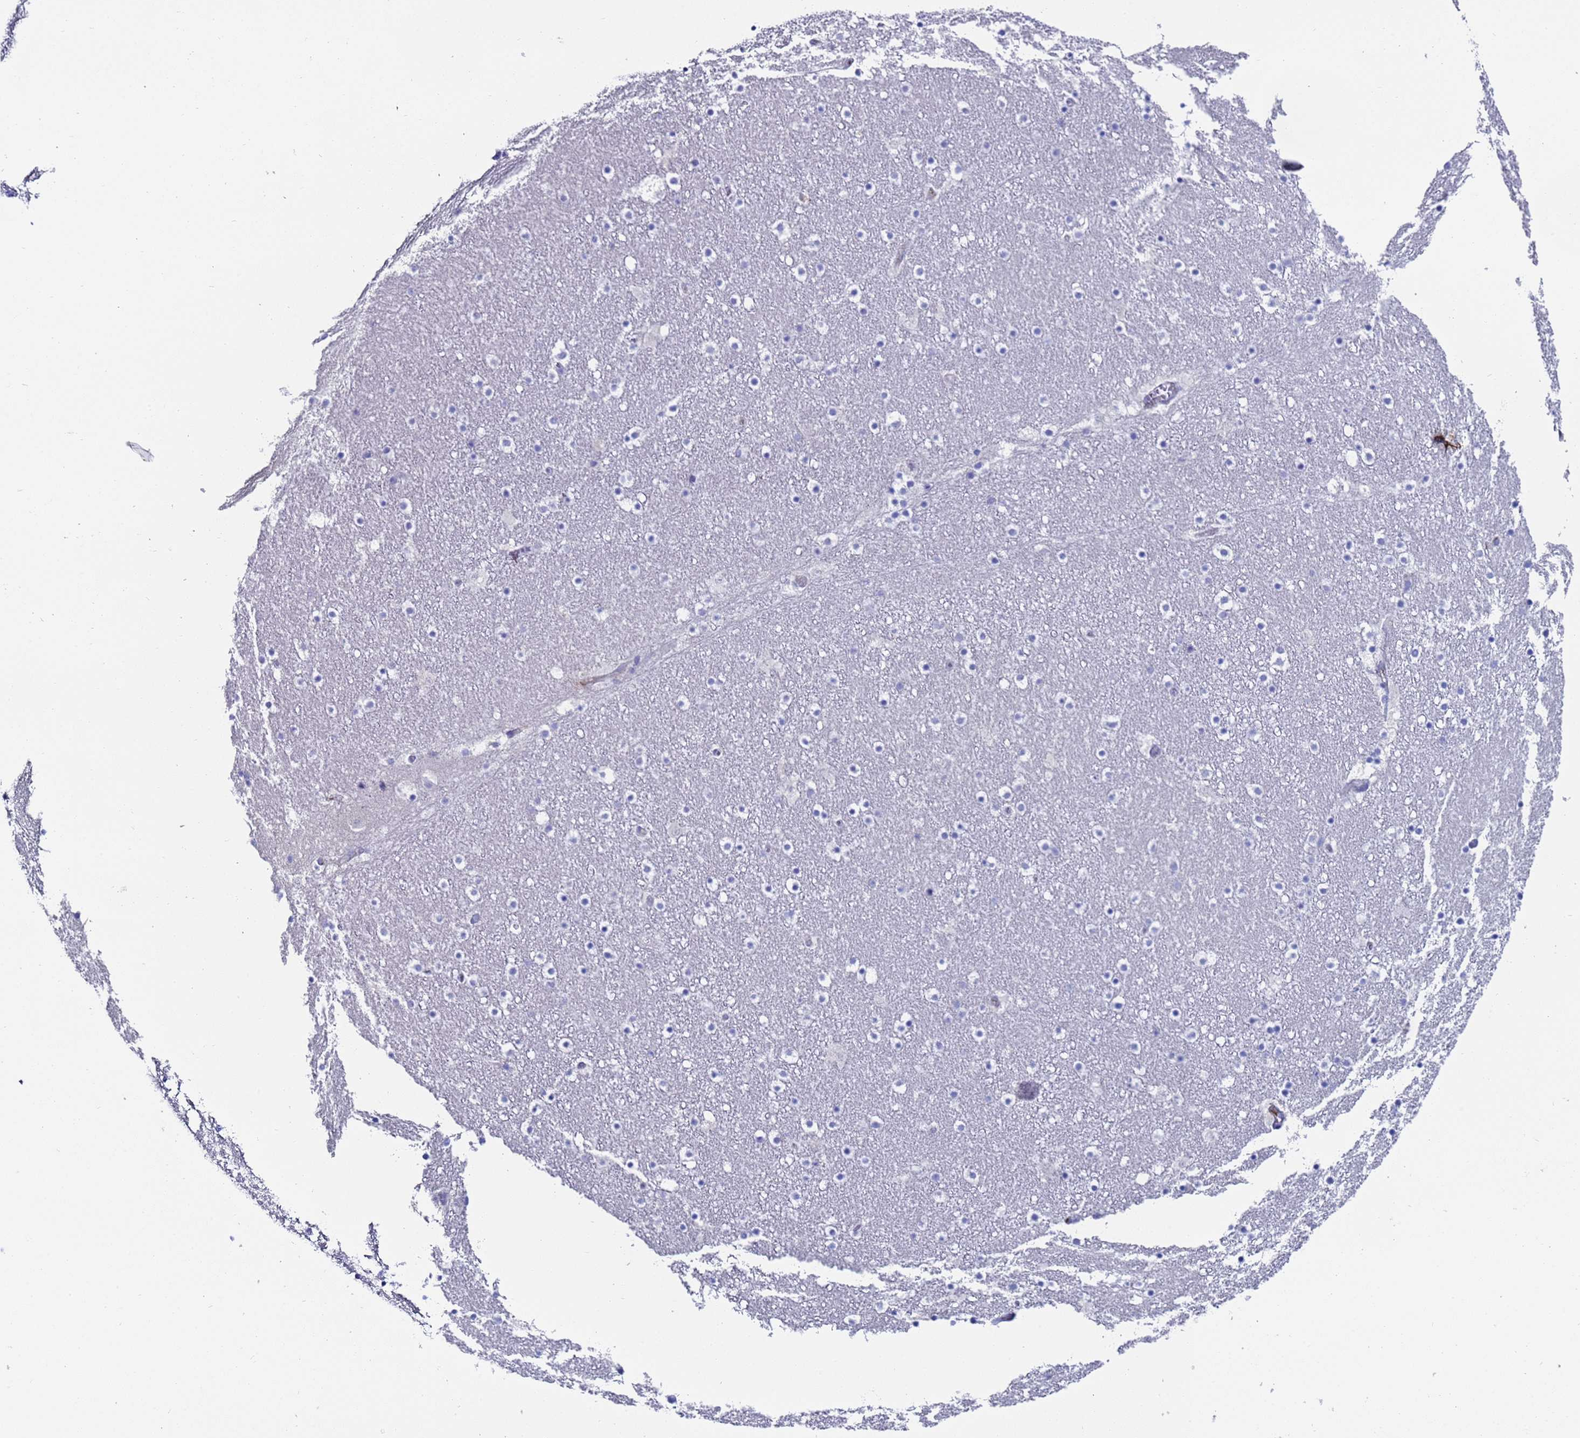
{"staining": {"intensity": "negative", "quantity": "none", "location": "none"}, "tissue": "caudate", "cell_type": "Glial cells", "image_type": "normal", "snomed": [{"axis": "morphology", "description": "Normal tissue, NOS"}, {"axis": "topography", "description": "Lateral ventricle wall"}], "caption": "Immunohistochemistry (IHC) photomicrograph of unremarkable human caudate stained for a protein (brown), which shows no staining in glial cells. (DAB immunohistochemistry with hematoxylin counter stain).", "gene": "ADIPOQ", "patient": {"sex": "male", "age": 45}}